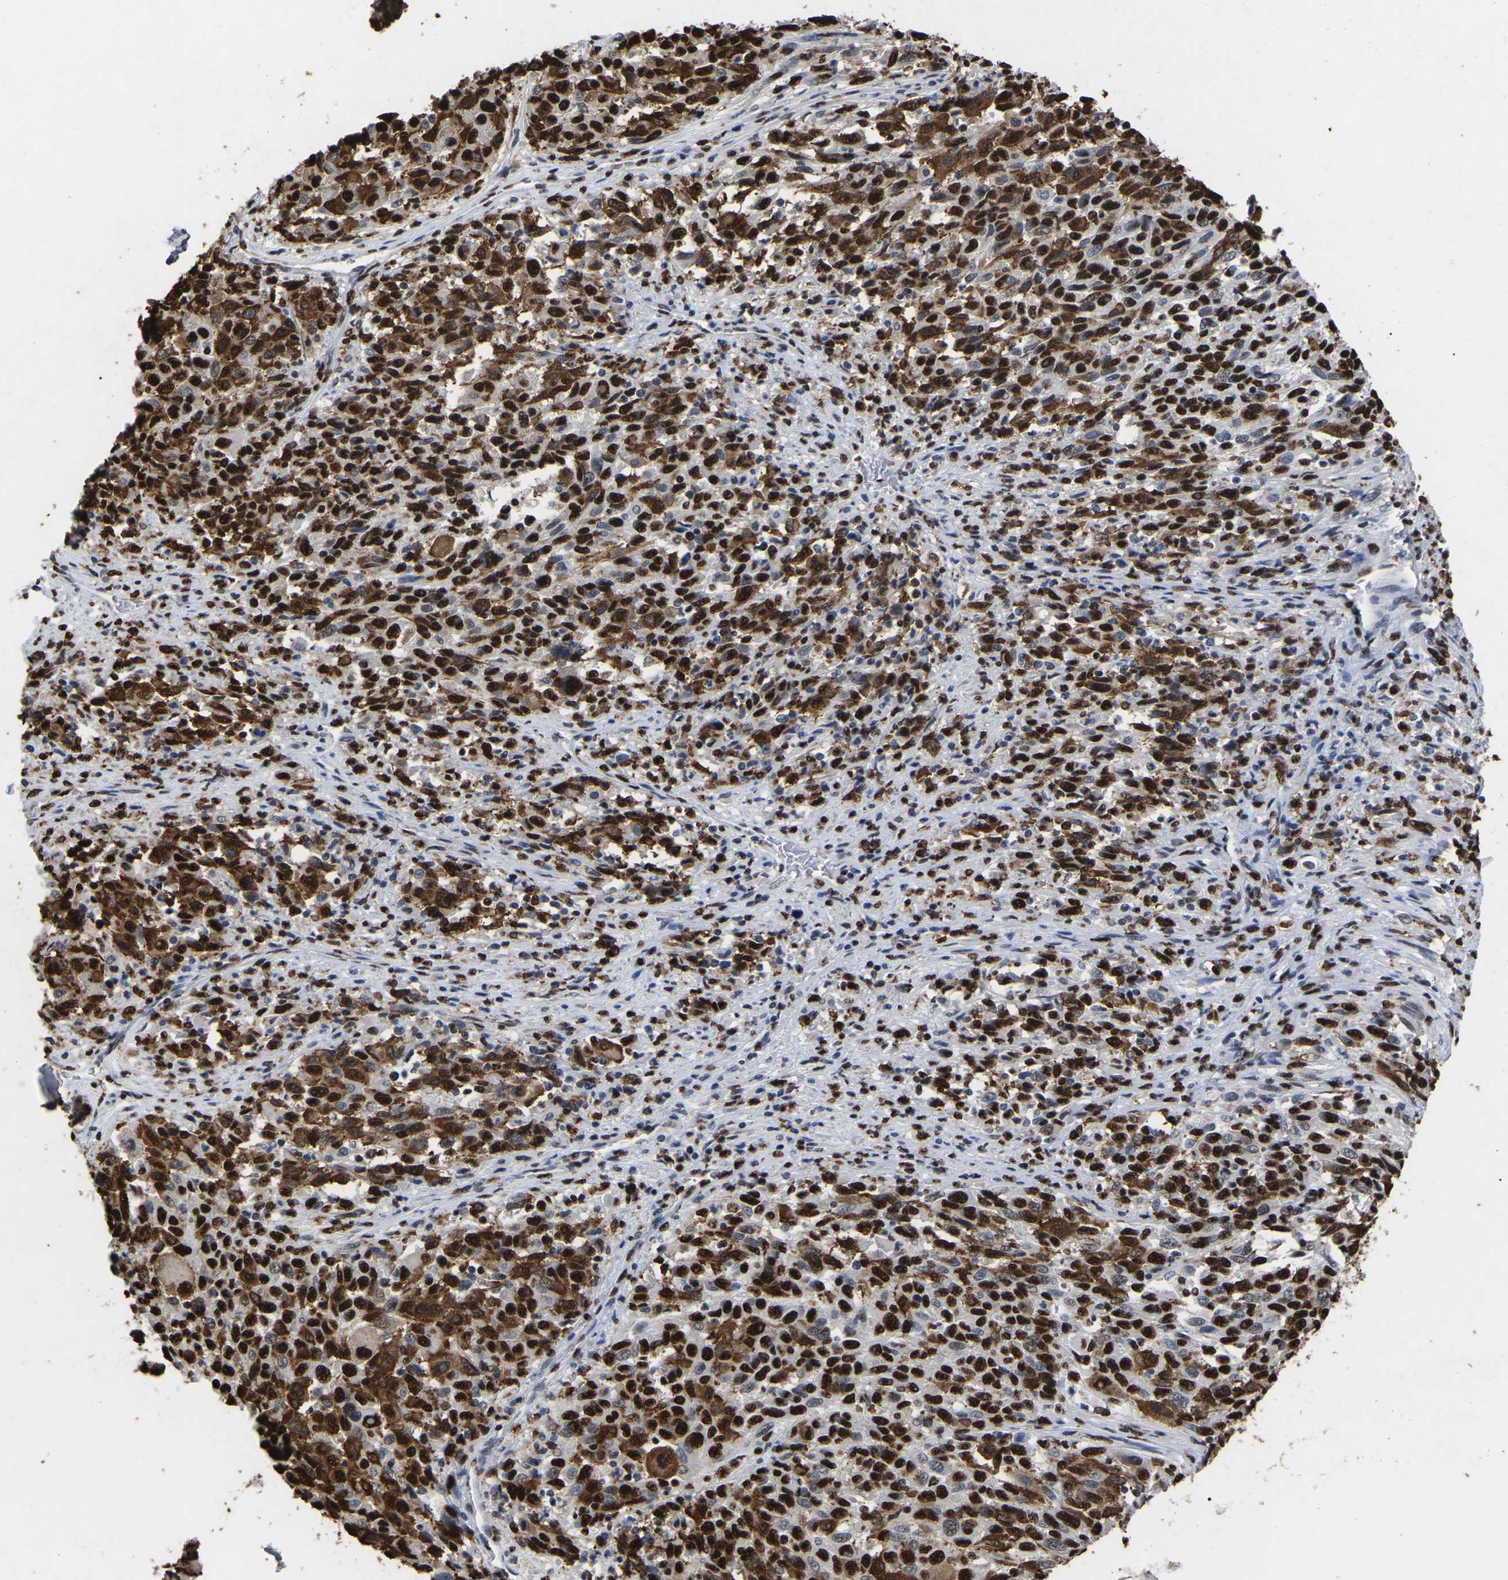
{"staining": {"intensity": "strong", "quantity": ">75%", "location": "nuclear"}, "tissue": "melanoma", "cell_type": "Tumor cells", "image_type": "cancer", "snomed": [{"axis": "morphology", "description": "Malignant melanoma, Metastatic site"}, {"axis": "topography", "description": "Lymph node"}], "caption": "The histopathology image exhibits a brown stain indicating the presence of a protein in the nuclear of tumor cells in melanoma.", "gene": "RBL2", "patient": {"sex": "male", "age": 61}}